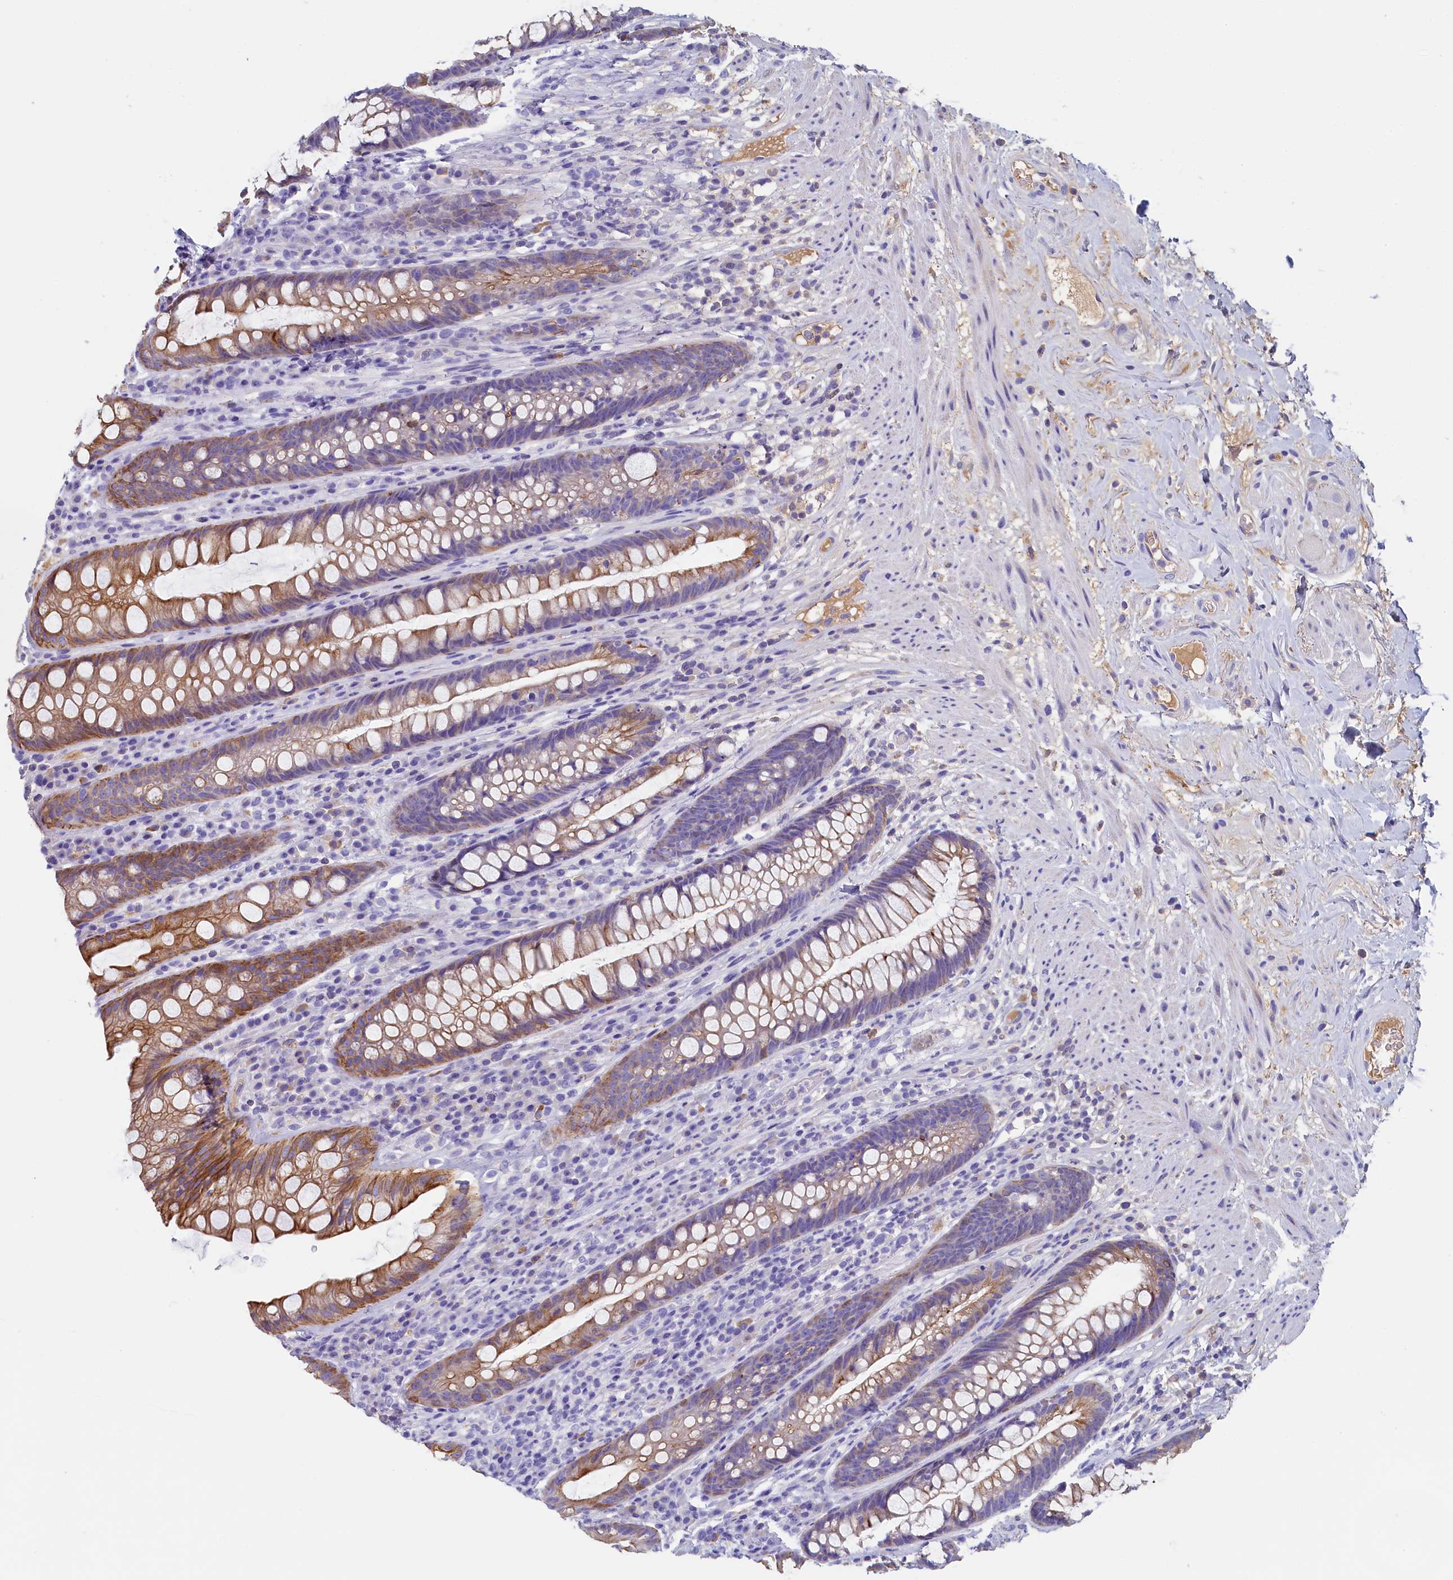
{"staining": {"intensity": "strong", "quantity": "25%-75%", "location": "cytoplasmic/membranous"}, "tissue": "rectum", "cell_type": "Glandular cells", "image_type": "normal", "snomed": [{"axis": "morphology", "description": "Normal tissue, NOS"}, {"axis": "topography", "description": "Rectum"}], "caption": "Rectum was stained to show a protein in brown. There is high levels of strong cytoplasmic/membranous positivity in about 25%-75% of glandular cells. The protein is stained brown, and the nuclei are stained in blue (DAB (3,3'-diaminobenzidine) IHC with brightfield microscopy, high magnification).", "gene": "GUCA1C", "patient": {"sex": "male", "age": 74}}